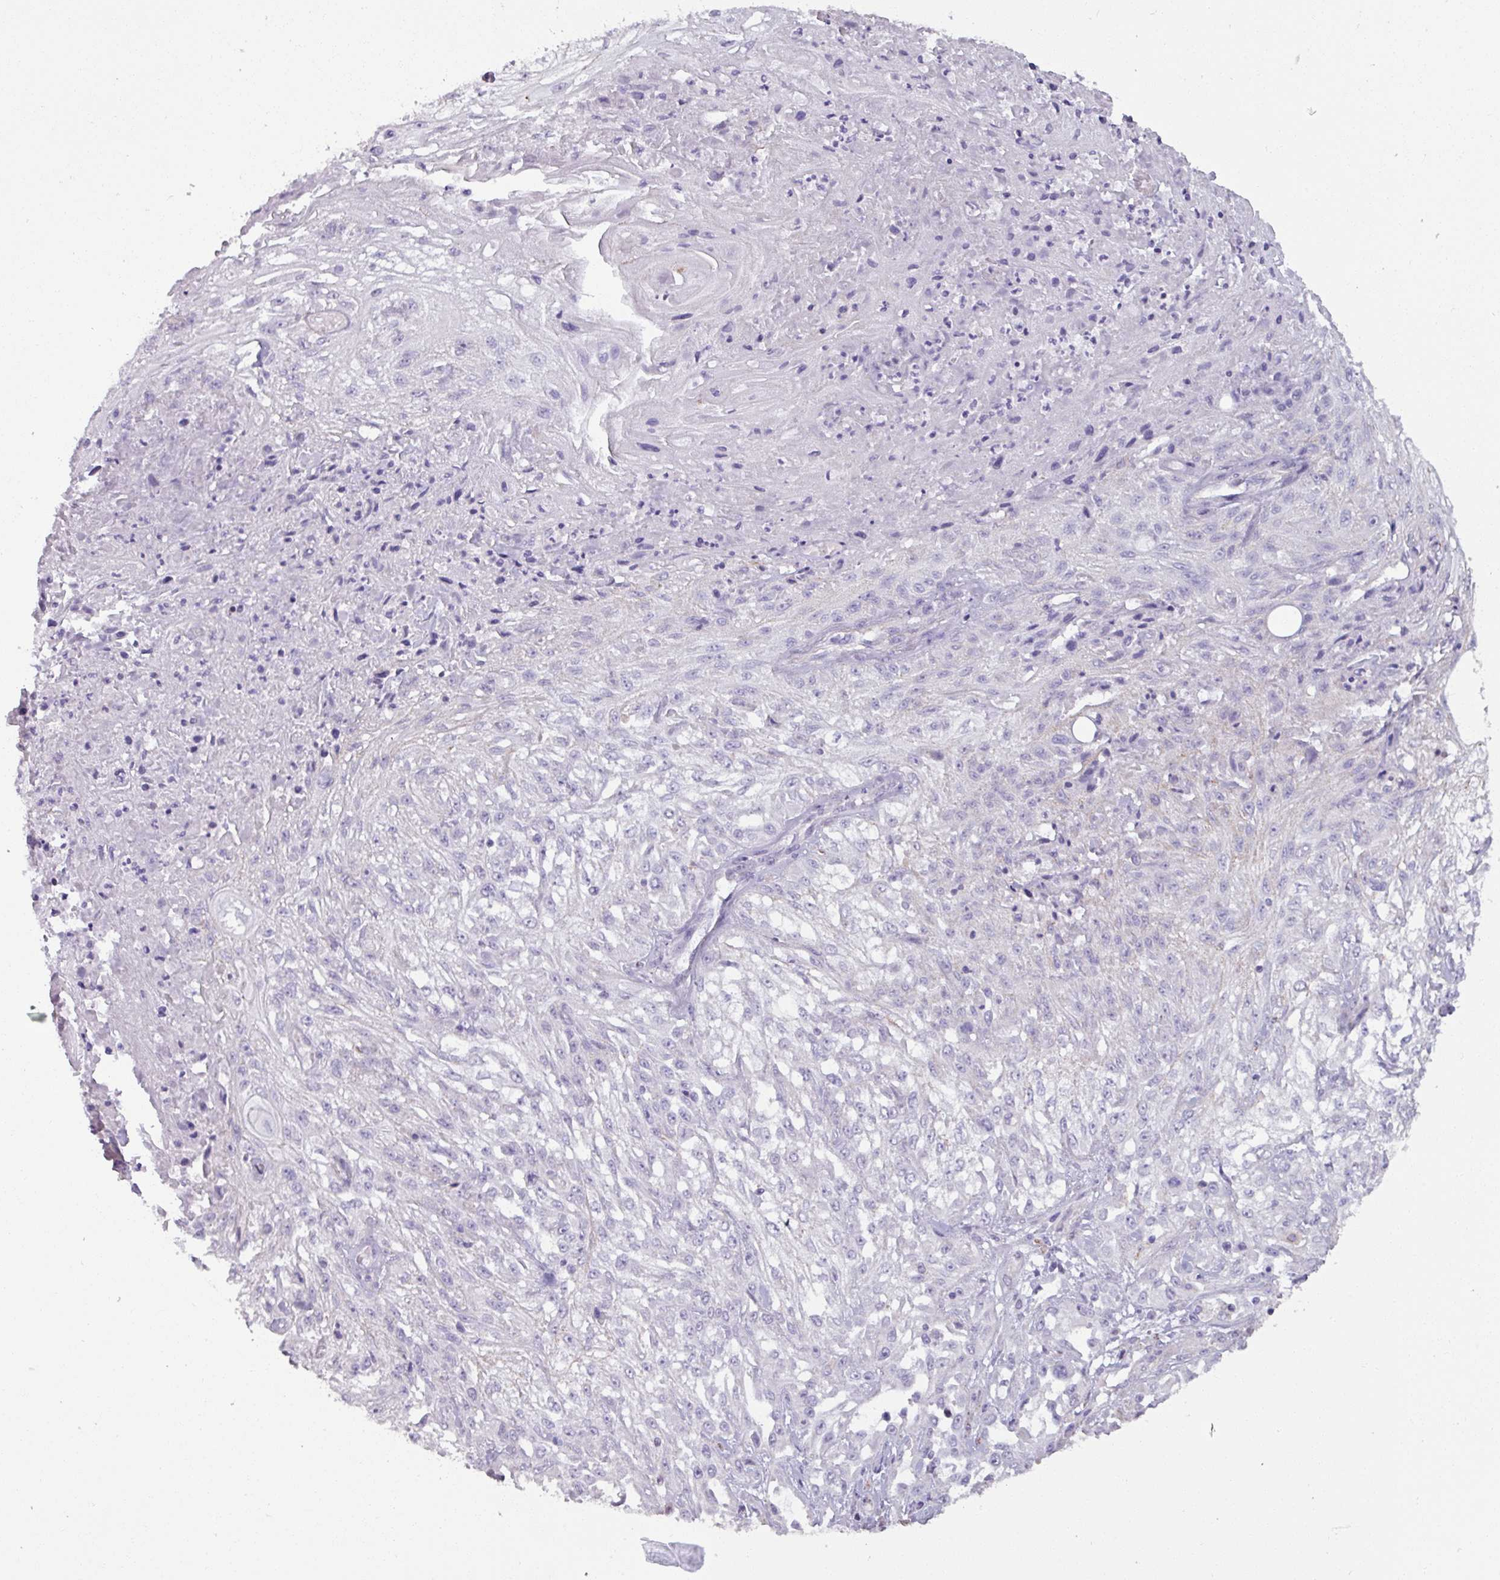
{"staining": {"intensity": "negative", "quantity": "none", "location": "none"}, "tissue": "skin cancer", "cell_type": "Tumor cells", "image_type": "cancer", "snomed": [{"axis": "morphology", "description": "Squamous cell carcinoma, NOS"}, {"axis": "morphology", "description": "Squamous cell carcinoma, metastatic, NOS"}, {"axis": "topography", "description": "Skin"}, {"axis": "topography", "description": "Lymph node"}], "caption": "DAB immunohistochemical staining of human skin squamous cell carcinoma exhibits no significant expression in tumor cells.", "gene": "PNMA6A", "patient": {"sex": "male", "age": 75}}